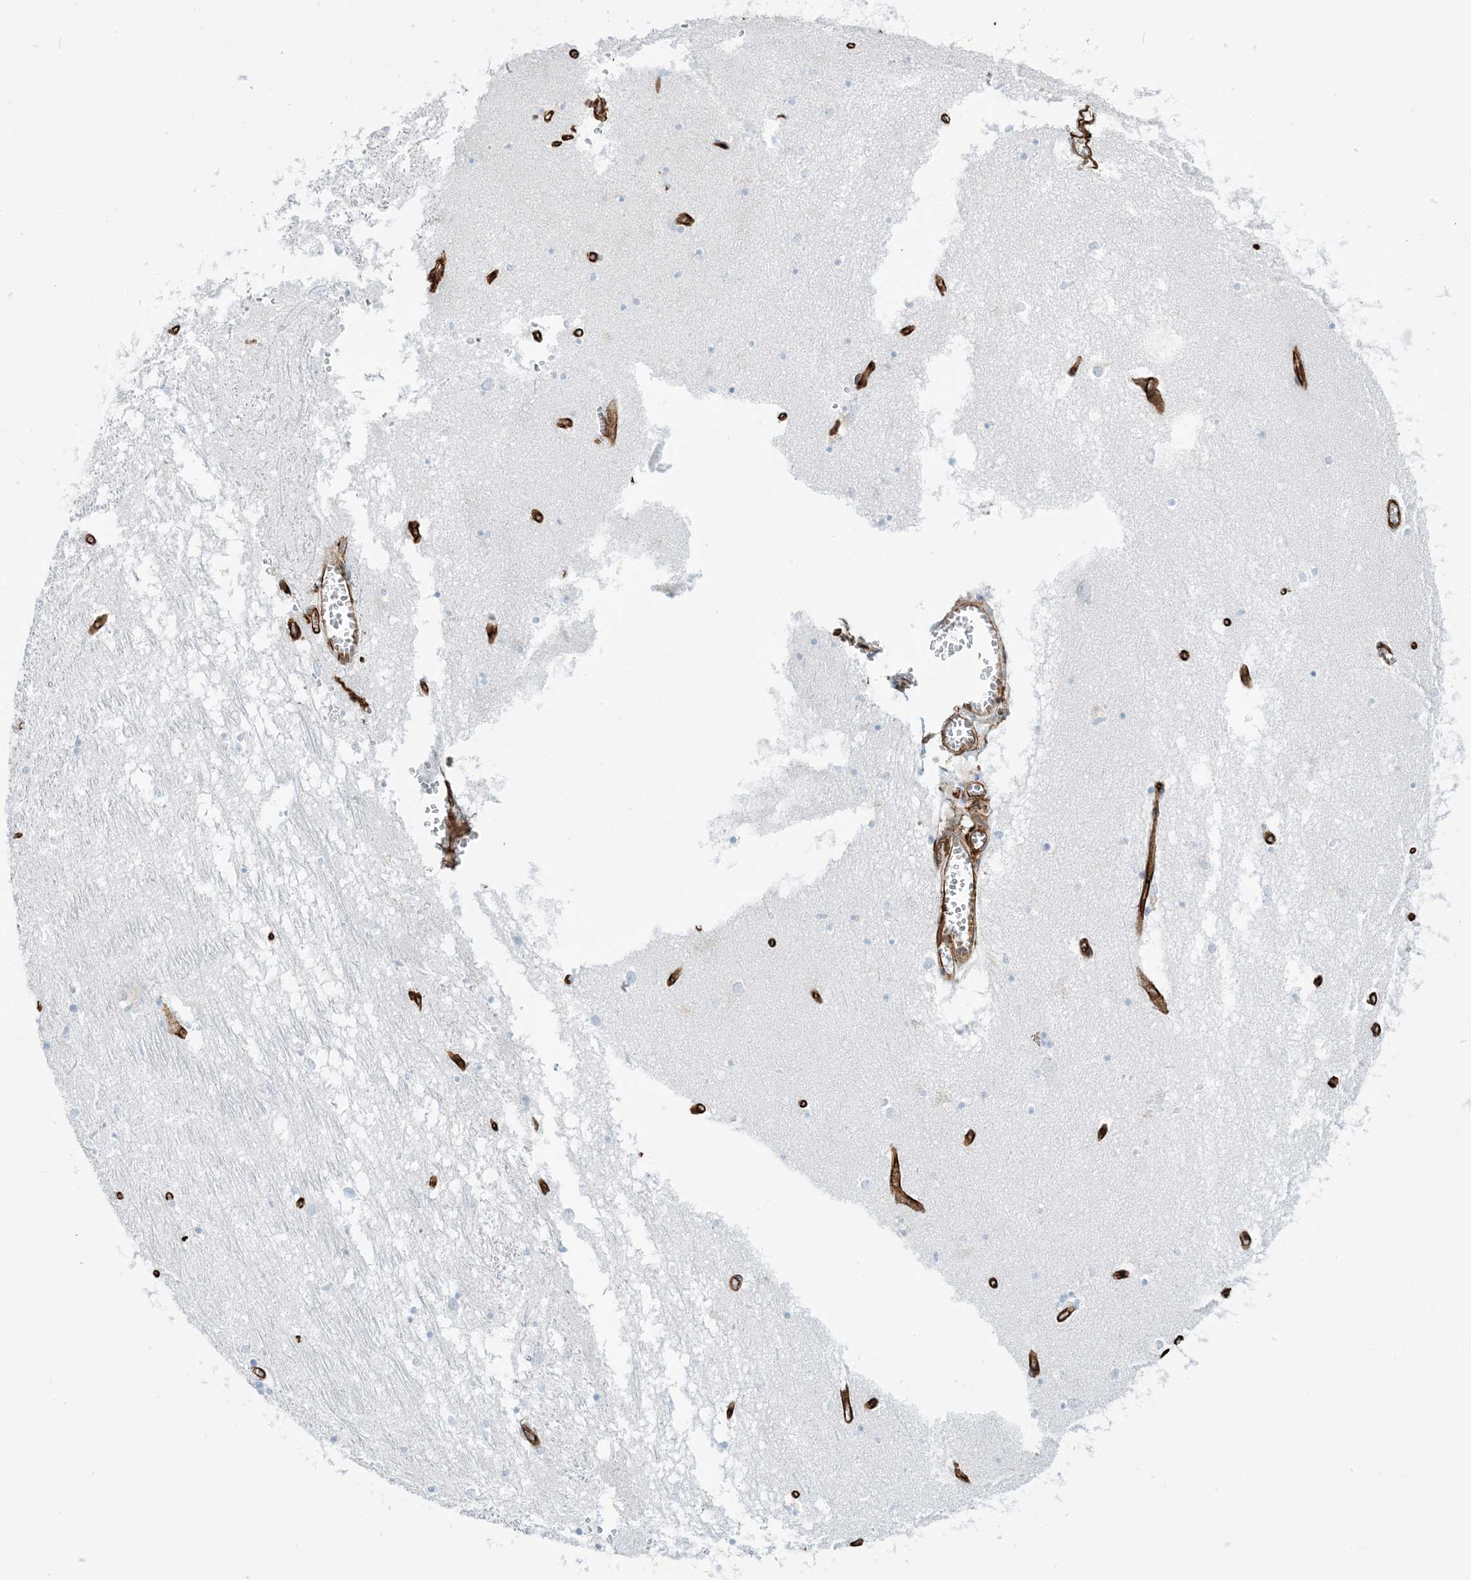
{"staining": {"intensity": "negative", "quantity": "none", "location": "none"}, "tissue": "hippocampus", "cell_type": "Glial cells", "image_type": "normal", "snomed": [{"axis": "morphology", "description": "Normal tissue, NOS"}, {"axis": "topography", "description": "Hippocampus"}], "caption": "Immunohistochemistry (IHC) micrograph of benign human hippocampus stained for a protein (brown), which displays no expression in glial cells.", "gene": "EPS8L3", "patient": {"sex": "male", "age": 70}}